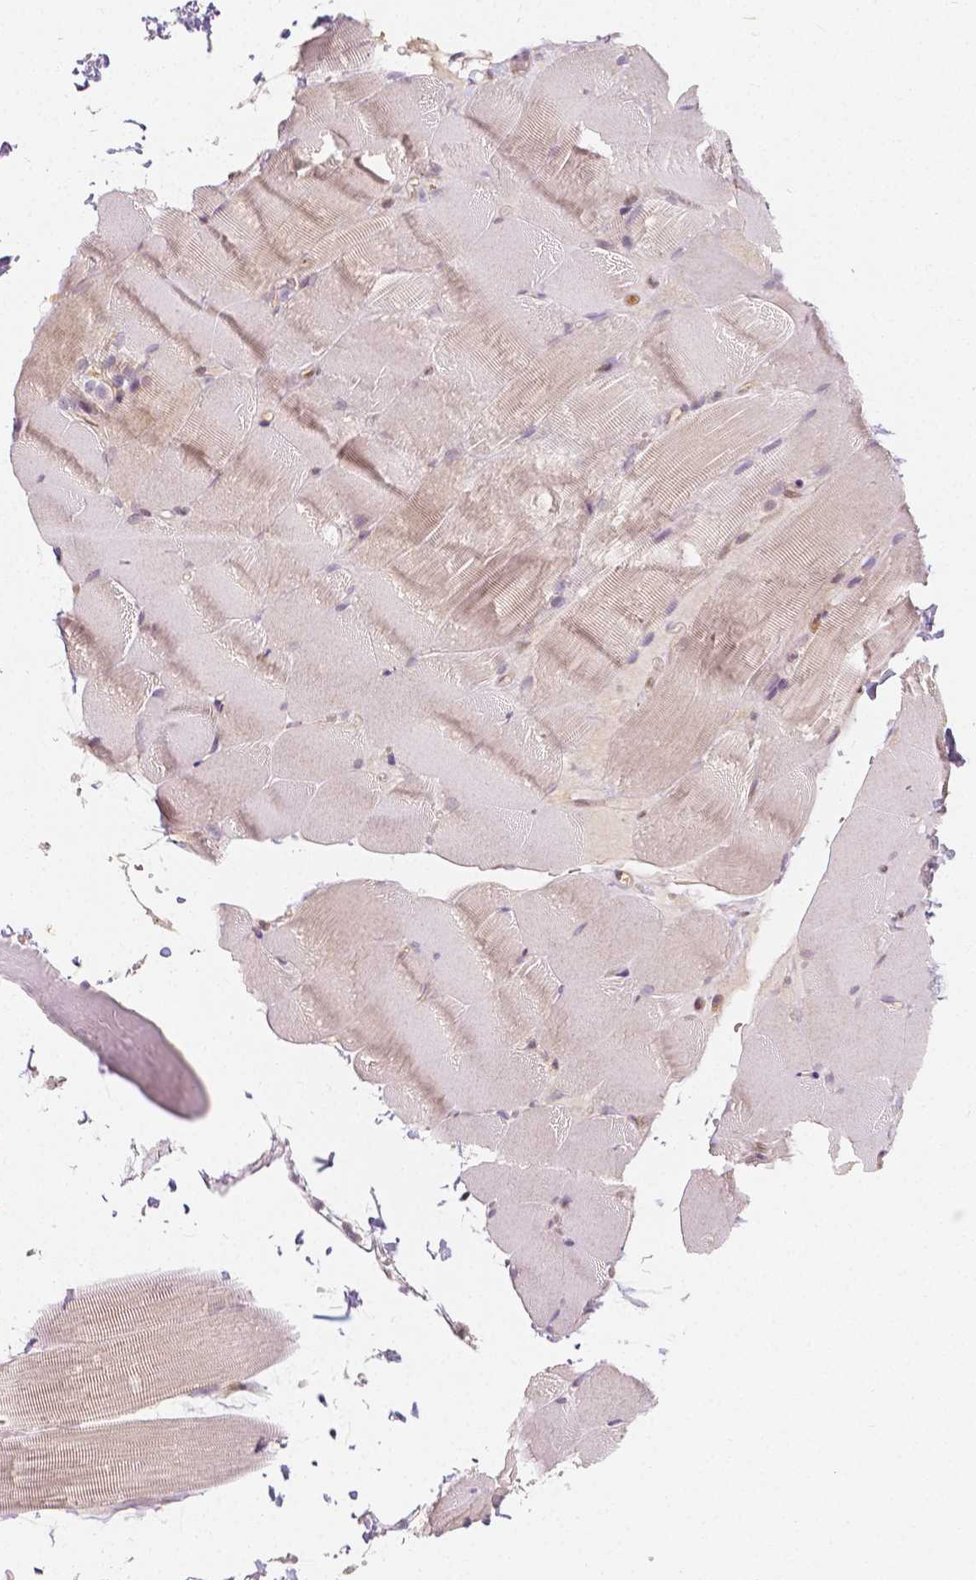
{"staining": {"intensity": "negative", "quantity": "none", "location": "none"}, "tissue": "skeletal muscle", "cell_type": "Myocytes", "image_type": "normal", "snomed": [{"axis": "morphology", "description": "Normal tissue, NOS"}, {"axis": "topography", "description": "Skeletal muscle"}], "caption": "Immunohistochemistry micrograph of benign skeletal muscle: skeletal muscle stained with DAB exhibits no significant protein staining in myocytes.", "gene": "NAPRT", "patient": {"sex": "female", "age": 37}}